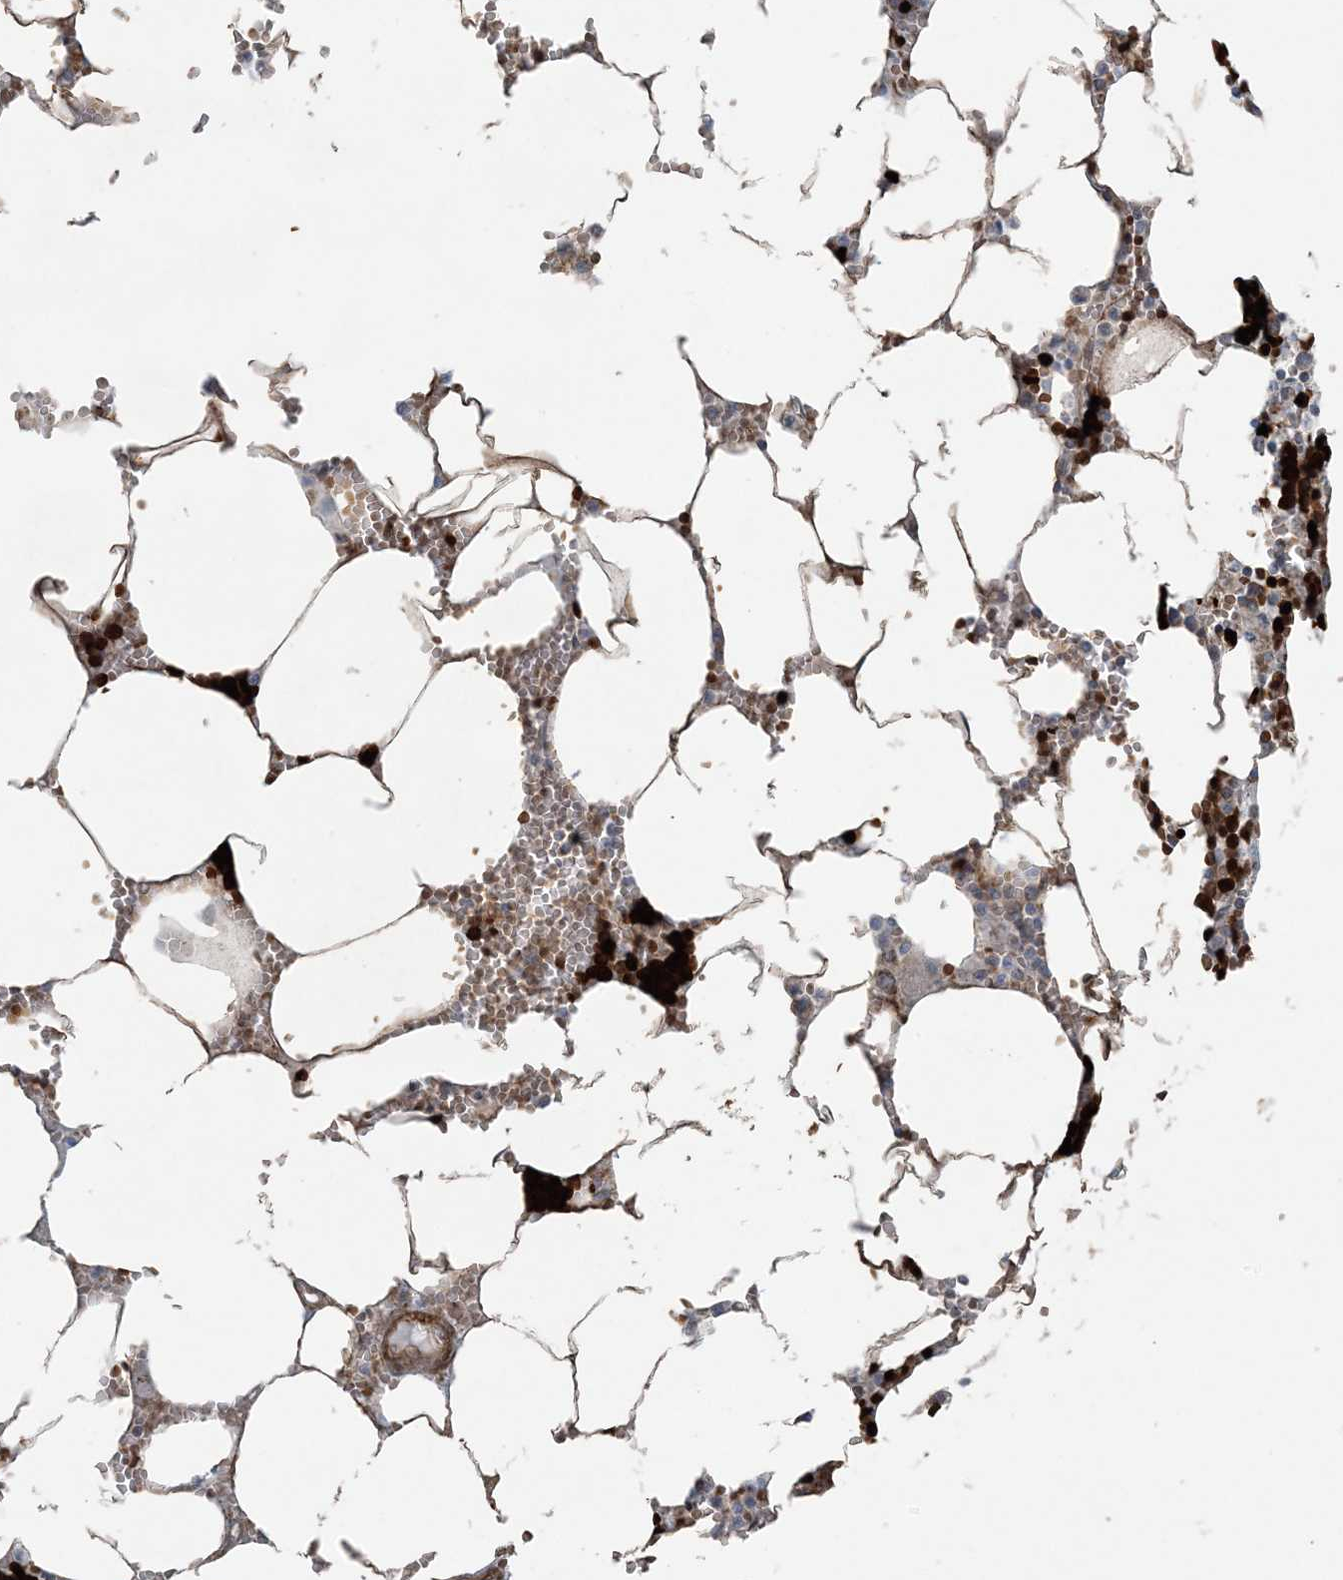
{"staining": {"intensity": "strong", "quantity": "25%-75%", "location": "cytoplasmic/membranous"}, "tissue": "bone marrow", "cell_type": "Hematopoietic cells", "image_type": "normal", "snomed": [{"axis": "morphology", "description": "Normal tissue, NOS"}, {"axis": "topography", "description": "Bone marrow"}], "caption": "Unremarkable bone marrow reveals strong cytoplasmic/membranous positivity in approximately 25%-75% of hematopoietic cells.", "gene": "PIK3R4", "patient": {"sex": "male", "age": 70}}